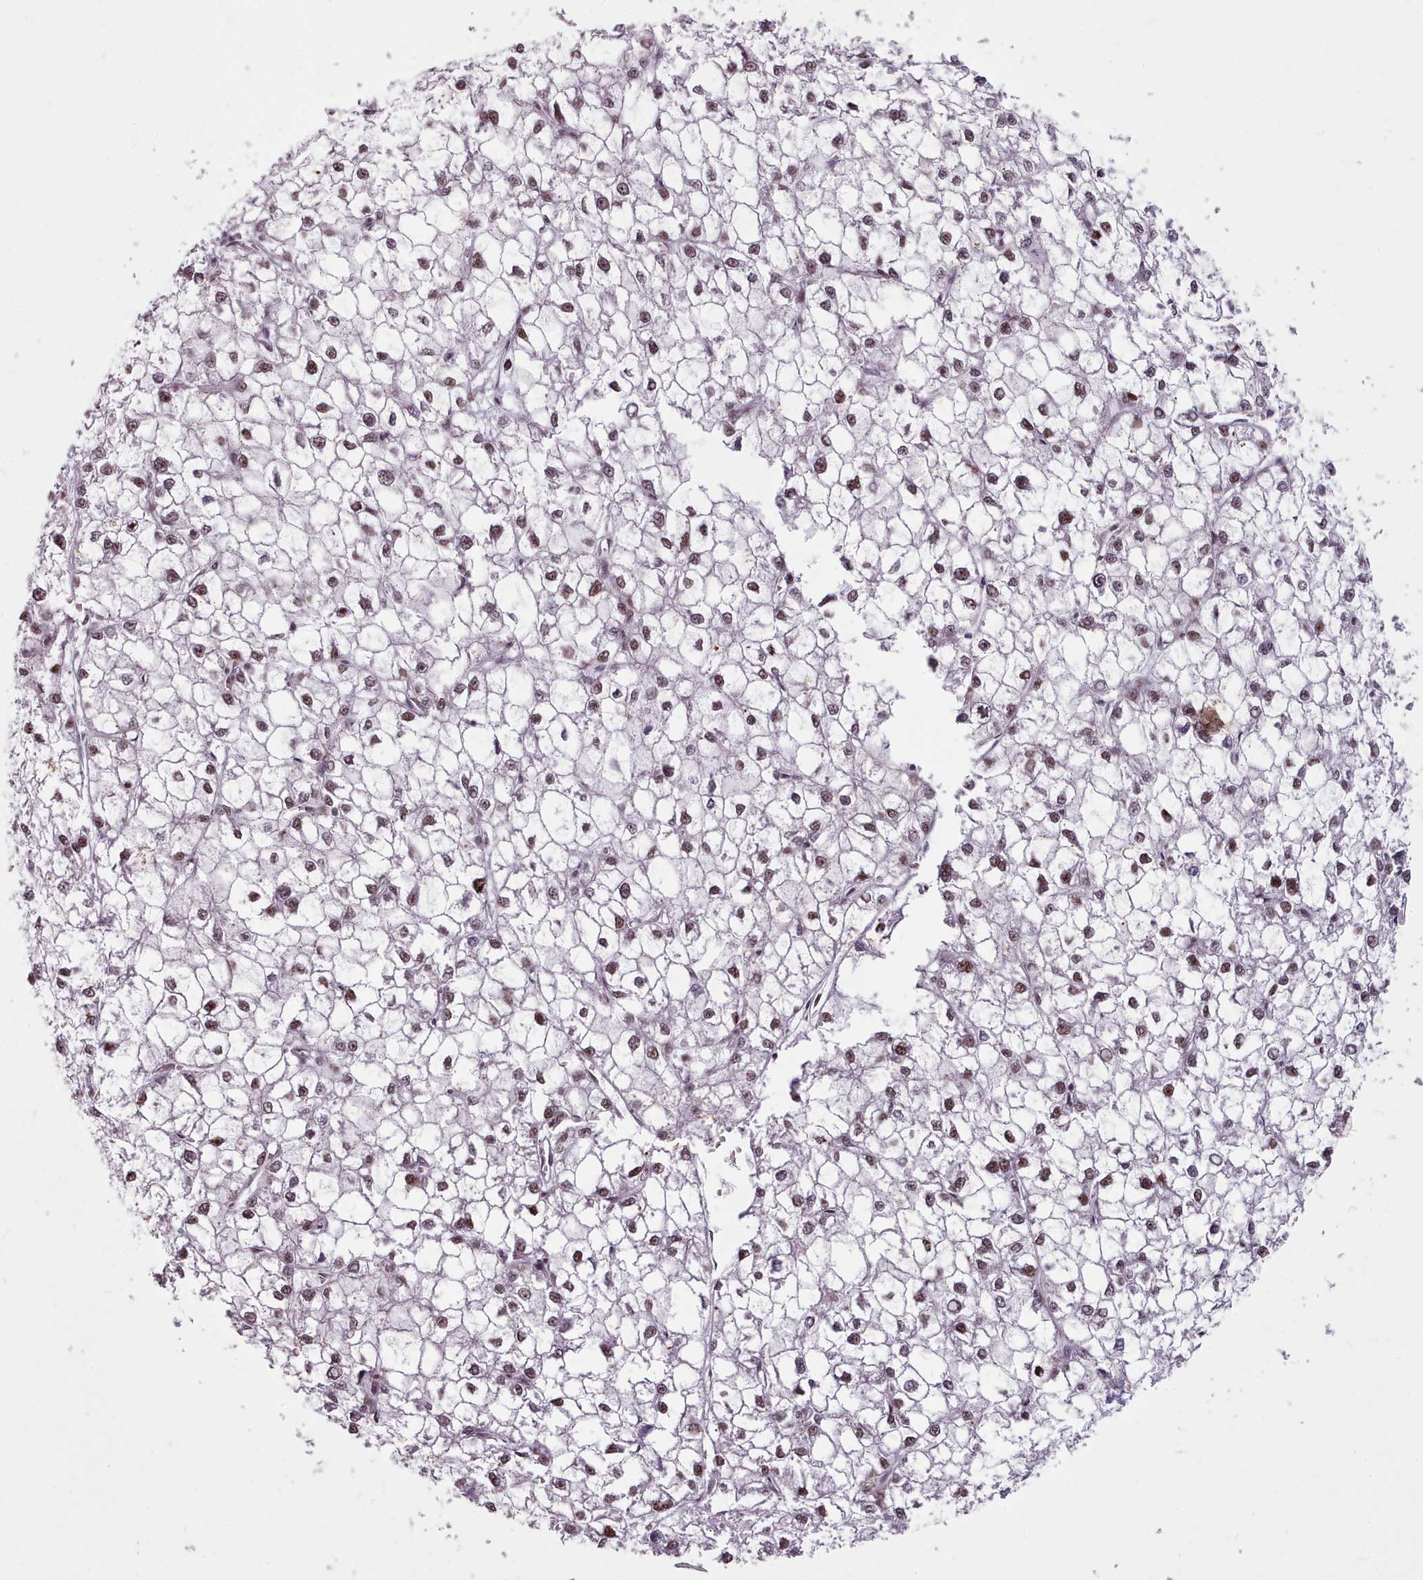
{"staining": {"intensity": "moderate", "quantity": ">75%", "location": "nuclear"}, "tissue": "liver cancer", "cell_type": "Tumor cells", "image_type": "cancer", "snomed": [{"axis": "morphology", "description": "Carcinoma, Hepatocellular, NOS"}, {"axis": "topography", "description": "Liver"}], "caption": "Human hepatocellular carcinoma (liver) stained for a protein (brown) exhibits moderate nuclear positive positivity in approximately >75% of tumor cells.", "gene": "SRRM1", "patient": {"sex": "female", "age": 43}}